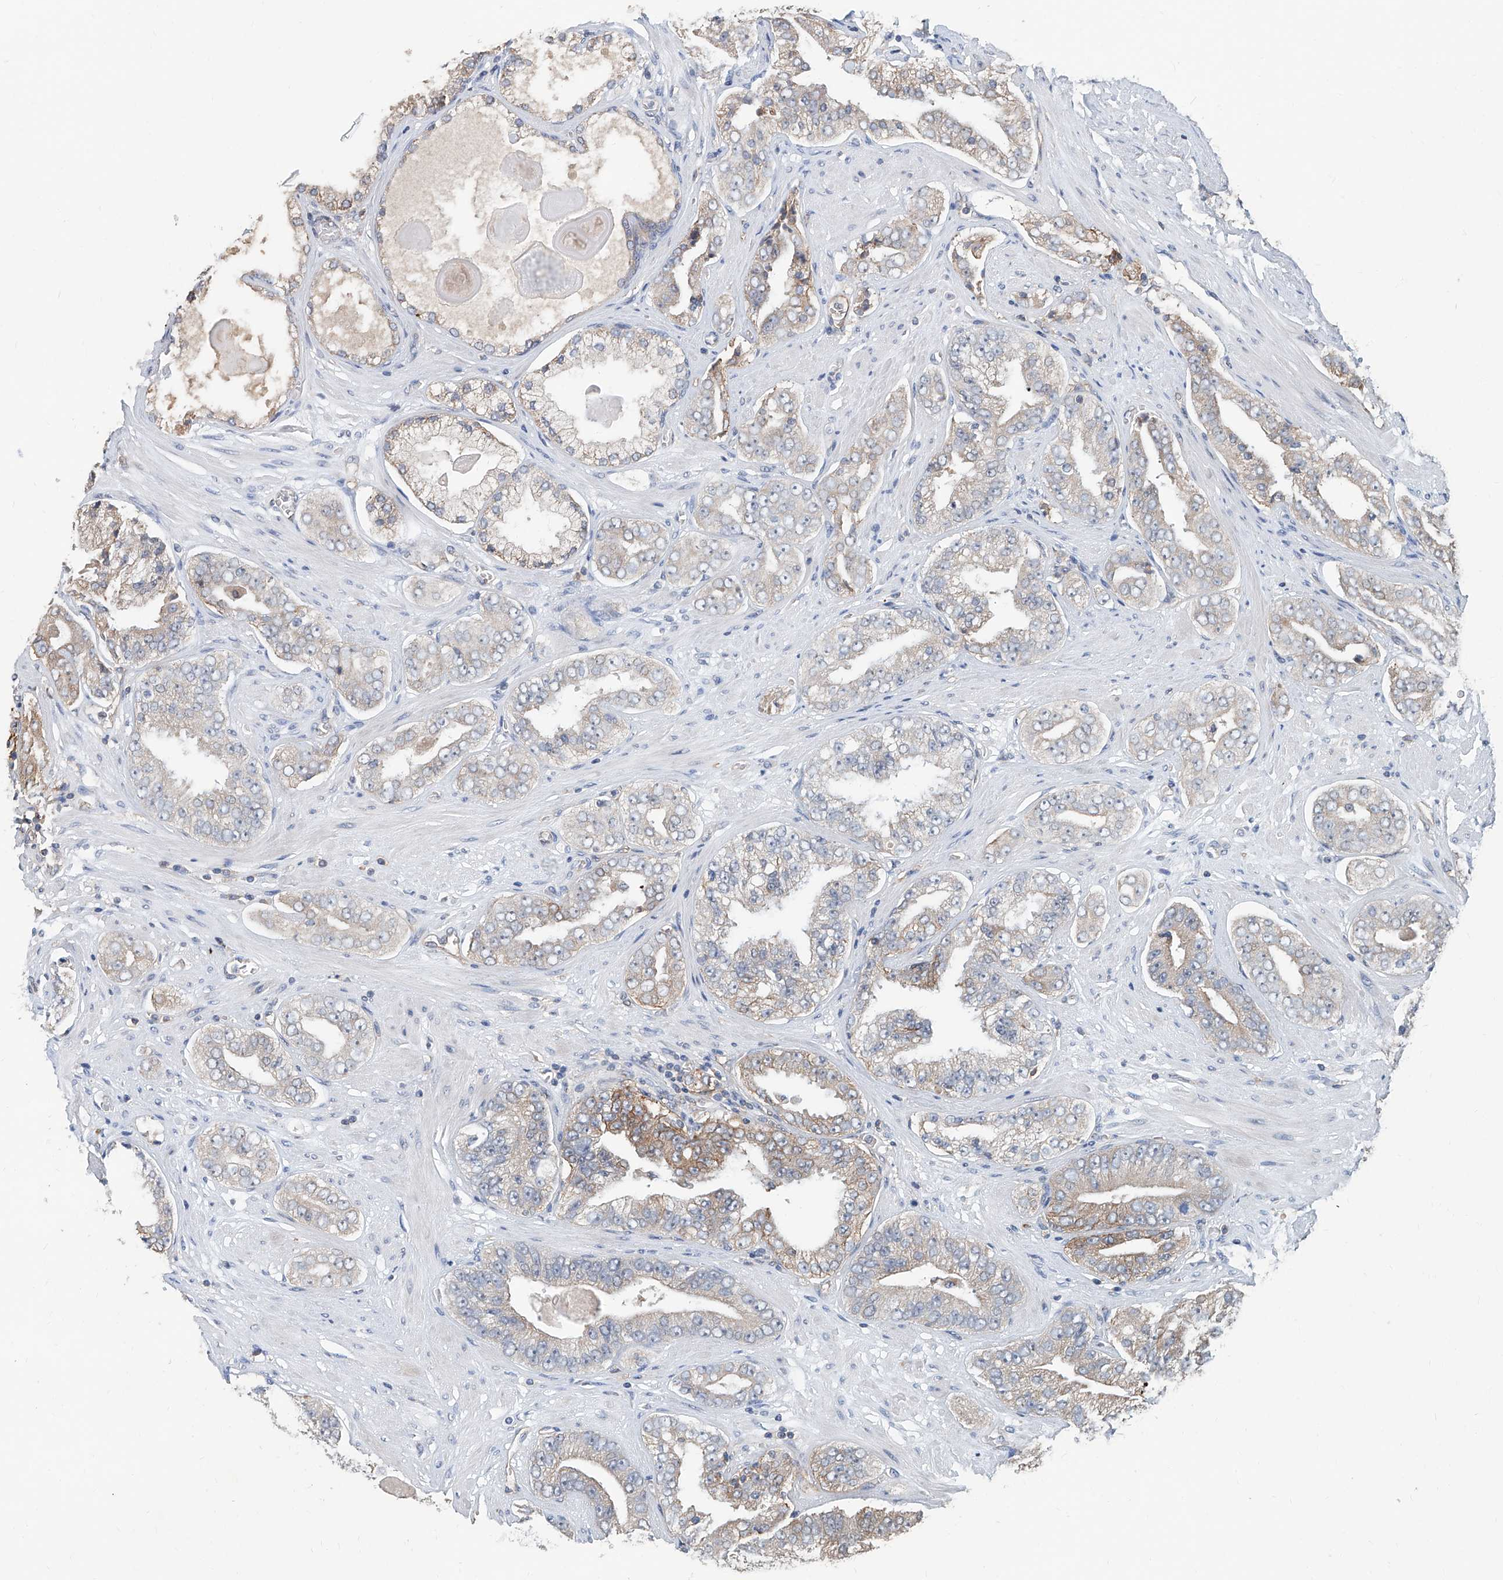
{"staining": {"intensity": "weak", "quantity": "25%-75%", "location": "cytoplasmic/membranous"}, "tissue": "prostate cancer", "cell_type": "Tumor cells", "image_type": "cancer", "snomed": [{"axis": "morphology", "description": "Adenocarcinoma, High grade"}, {"axis": "topography", "description": "Prostate"}], "caption": "Human adenocarcinoma (high-grade) (prostate) stained with a protein marker reveals weak staining in tumor cells.", "gene": "KCNK10", "patient": {"sex": "male", "age": 71}}